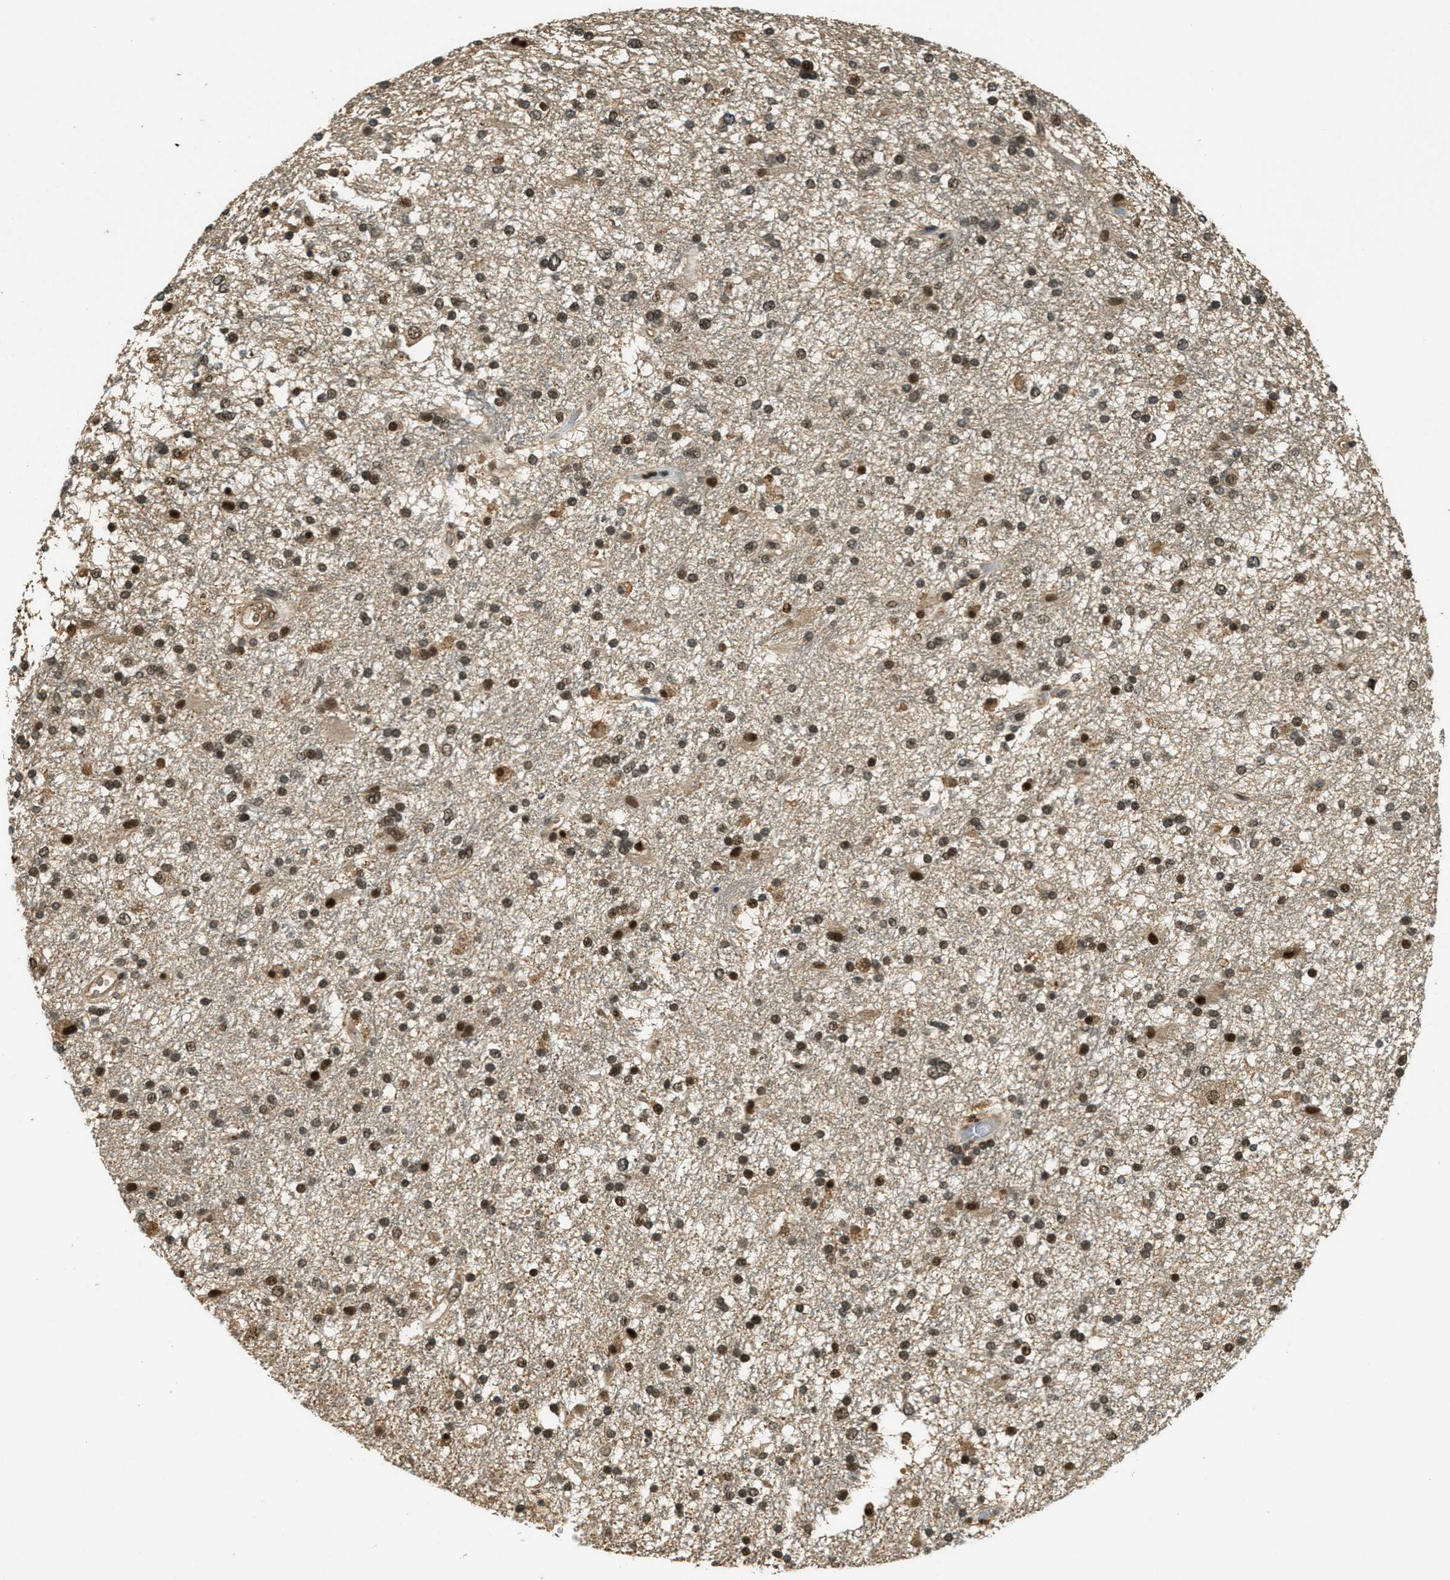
{"staining": {"intensity": "strong", "quantity": ">75%", "location": "nuclear"}, "tissue": "glioma", "cell_type": "Tumor cells", "image_type": "cancer", "snomed": [{"axis": "morphology", "description": "Glioma, malignant, High grade"}, {"axis": "topography", "description": "Brain"}], "caption": "About >75% of tumor cells in glioma demonstrate strong nuclear protein expression as visualized by brown immunohistochemical staining.", "gene": "ZNF148", "patient": {"sex": "male", "age": 33}}